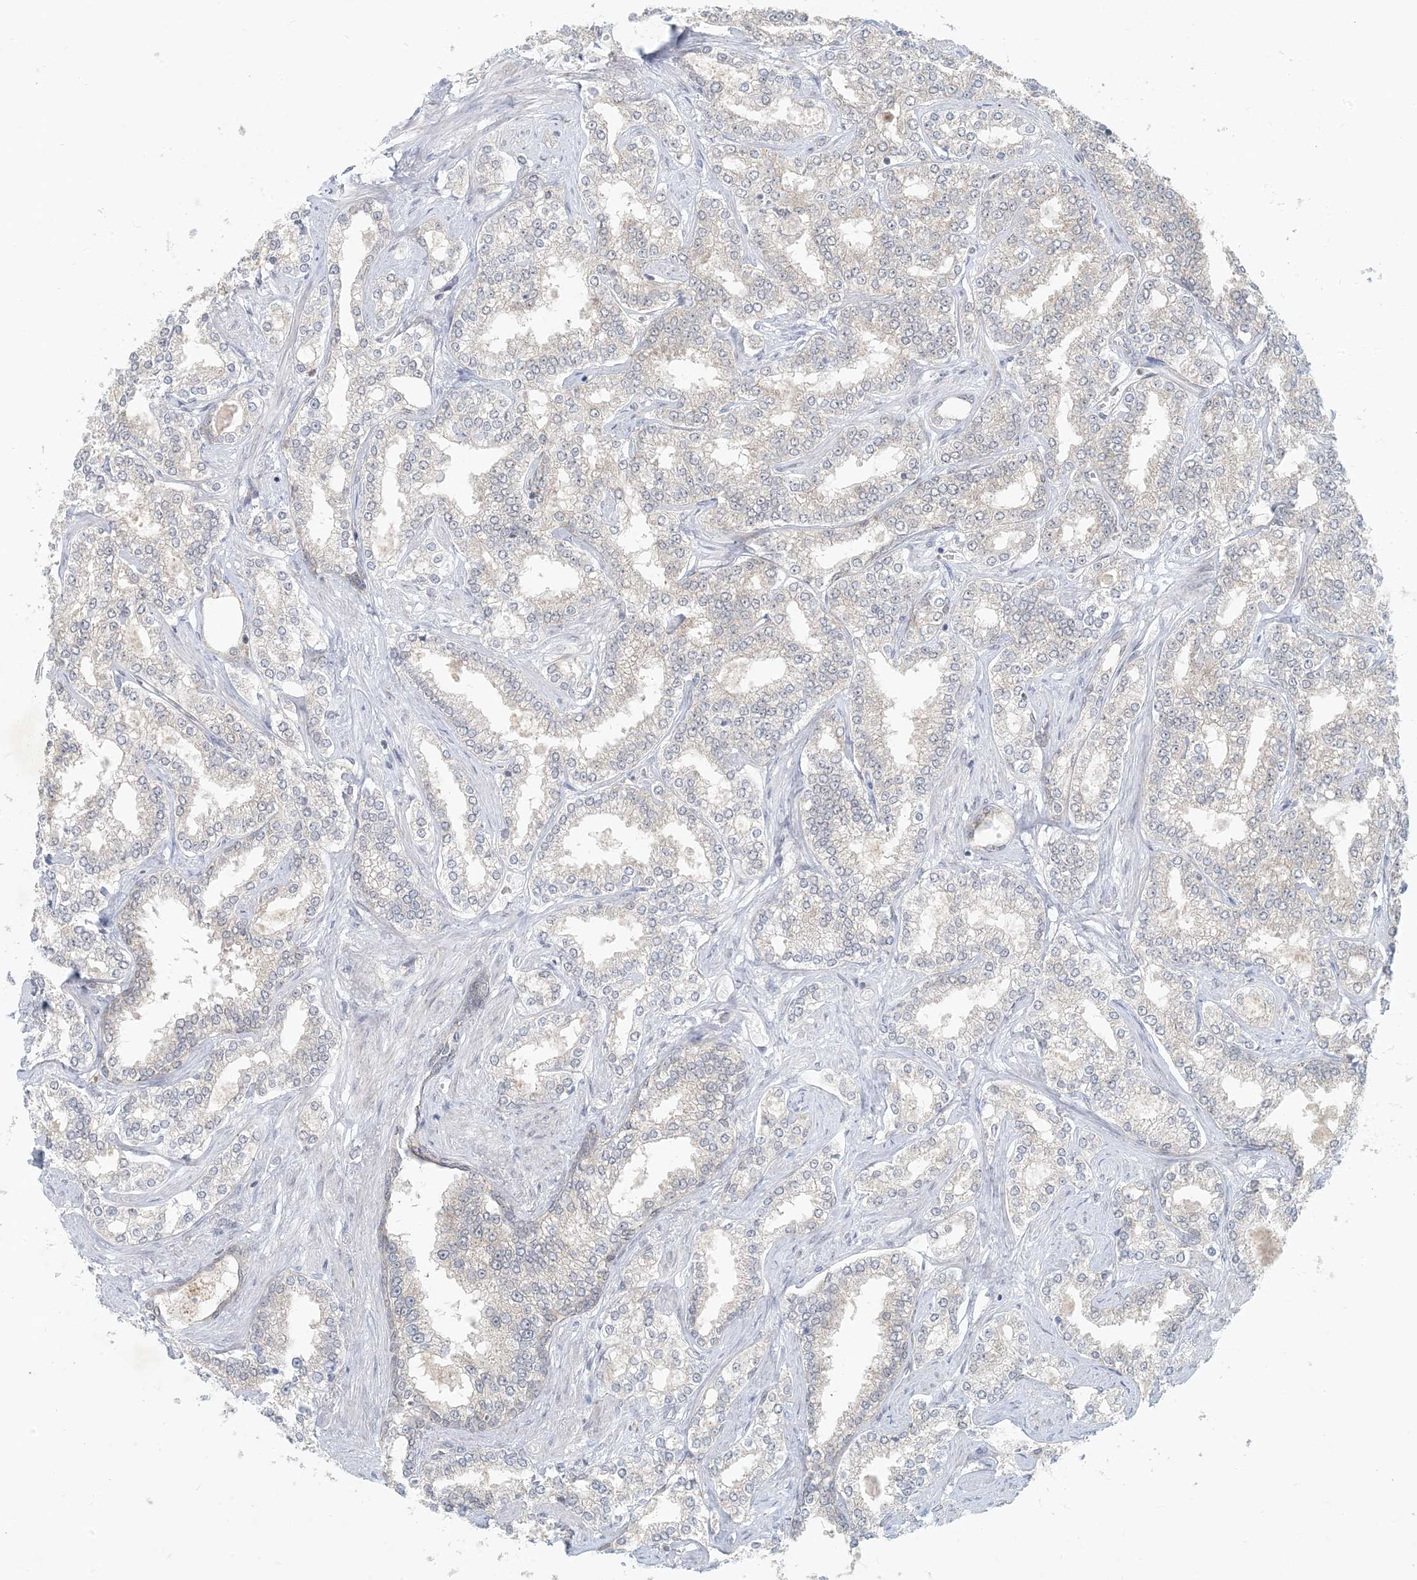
{"staining": {"intensity": "weak", "quantity": "<25%", "location": "cytoplasmic/membranous"}, "tissue": "prostate cancer", "cell_type": "Tumor cells", "image_type": "cancer", "snomed": [{"axis": "morphology", "description": "Normal tissue, NOS"}, {"axis": "morphology", "description": "Adenocarcinoma, High grade"}, {"axis": "topography", "description": "Prostate"}], "caption": "The immunohistochemistry (IHC) image has no significant staining in tumor cells of prostate cancer tissue.", "gene": "OBI1", "patient": {"sex": "male", "age": 83}}